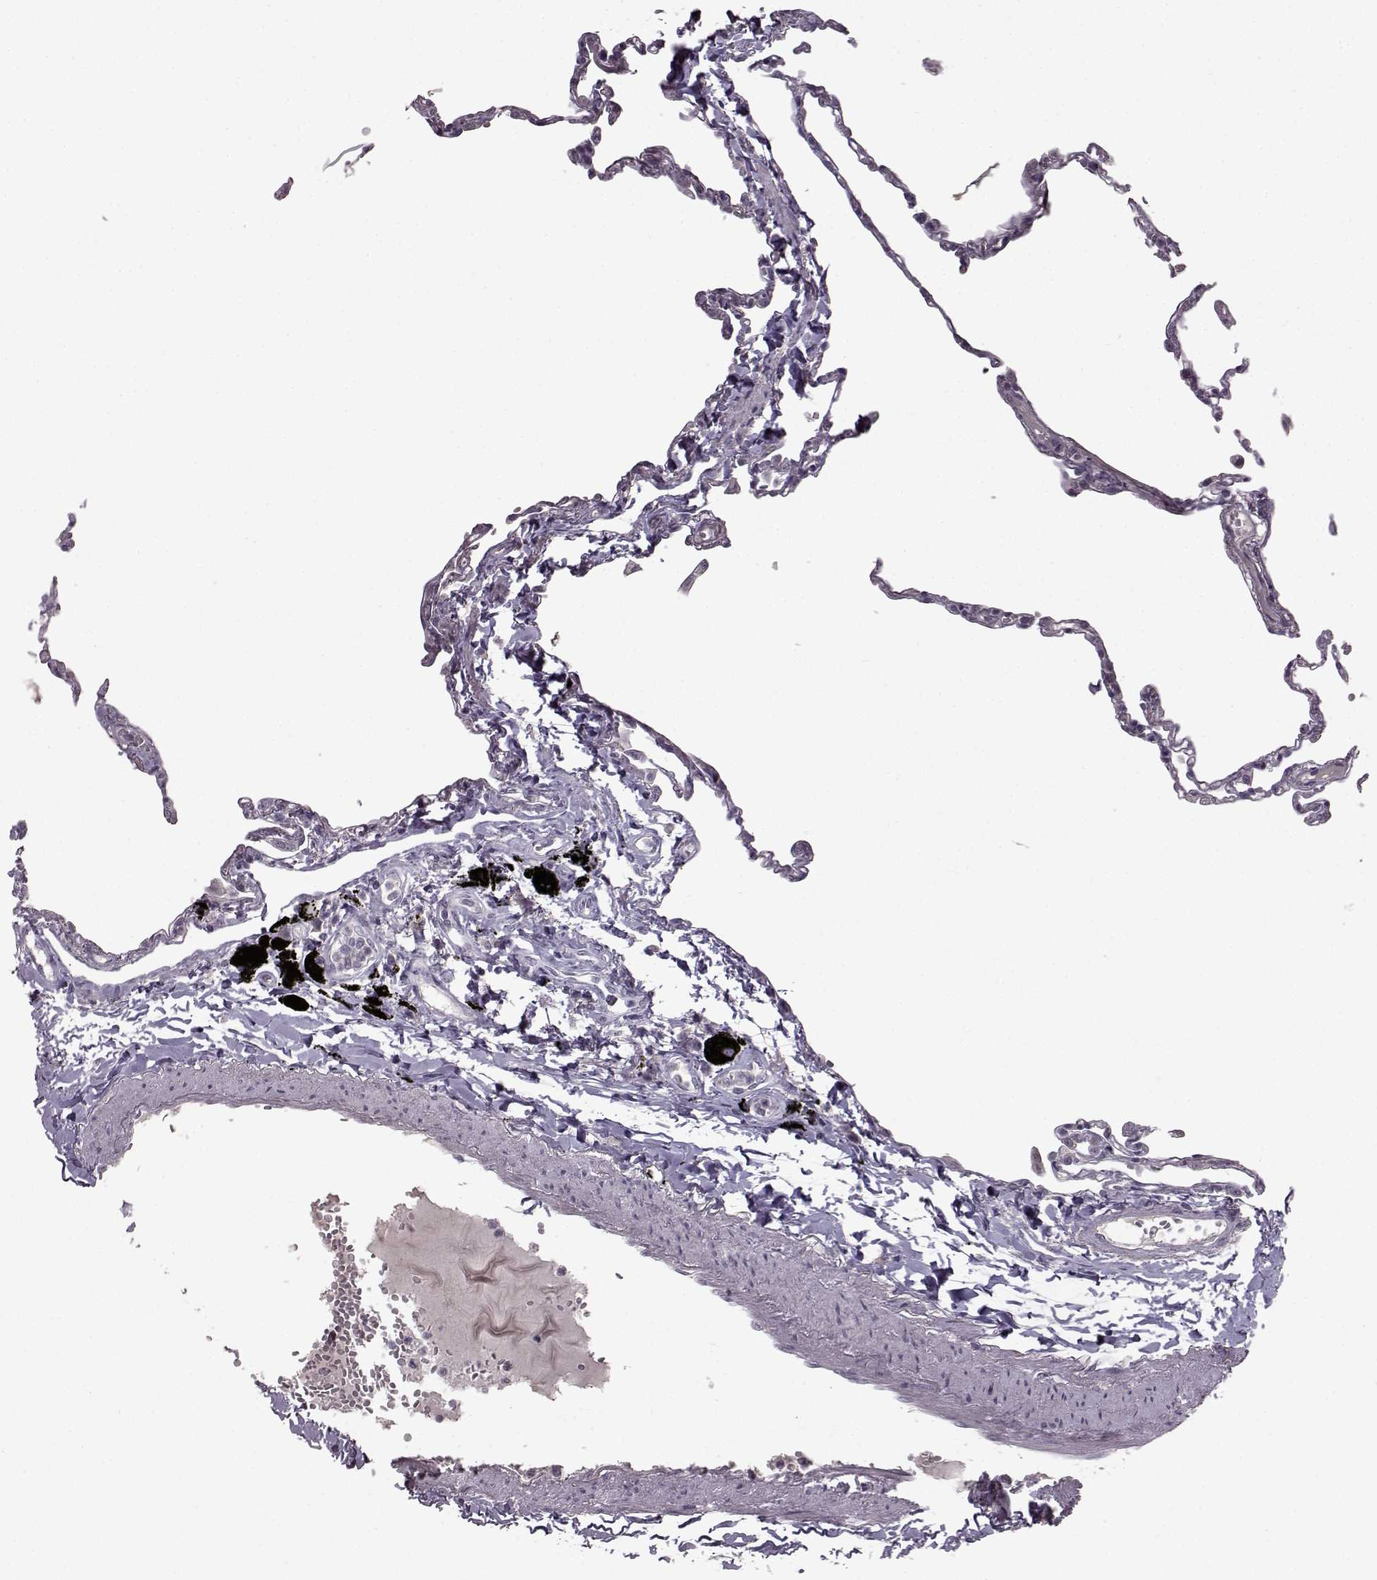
{"staining": {"intensity": "negative", "quantity": "none", "location": "none"}, "tissue": "lung", "cell_type": "Alveolar cells", "image_type": "normal", "snomed": [{"axis": "morphology", "description": "Normal tissue, NOS"}, {"axis": "topography", "description": "Lung"}], "caption": "Protein analysis of benign lung shows no significant staining in alveolar cells.", "gene": "LHB", "patient": {"sex": "male", "age": 78}}